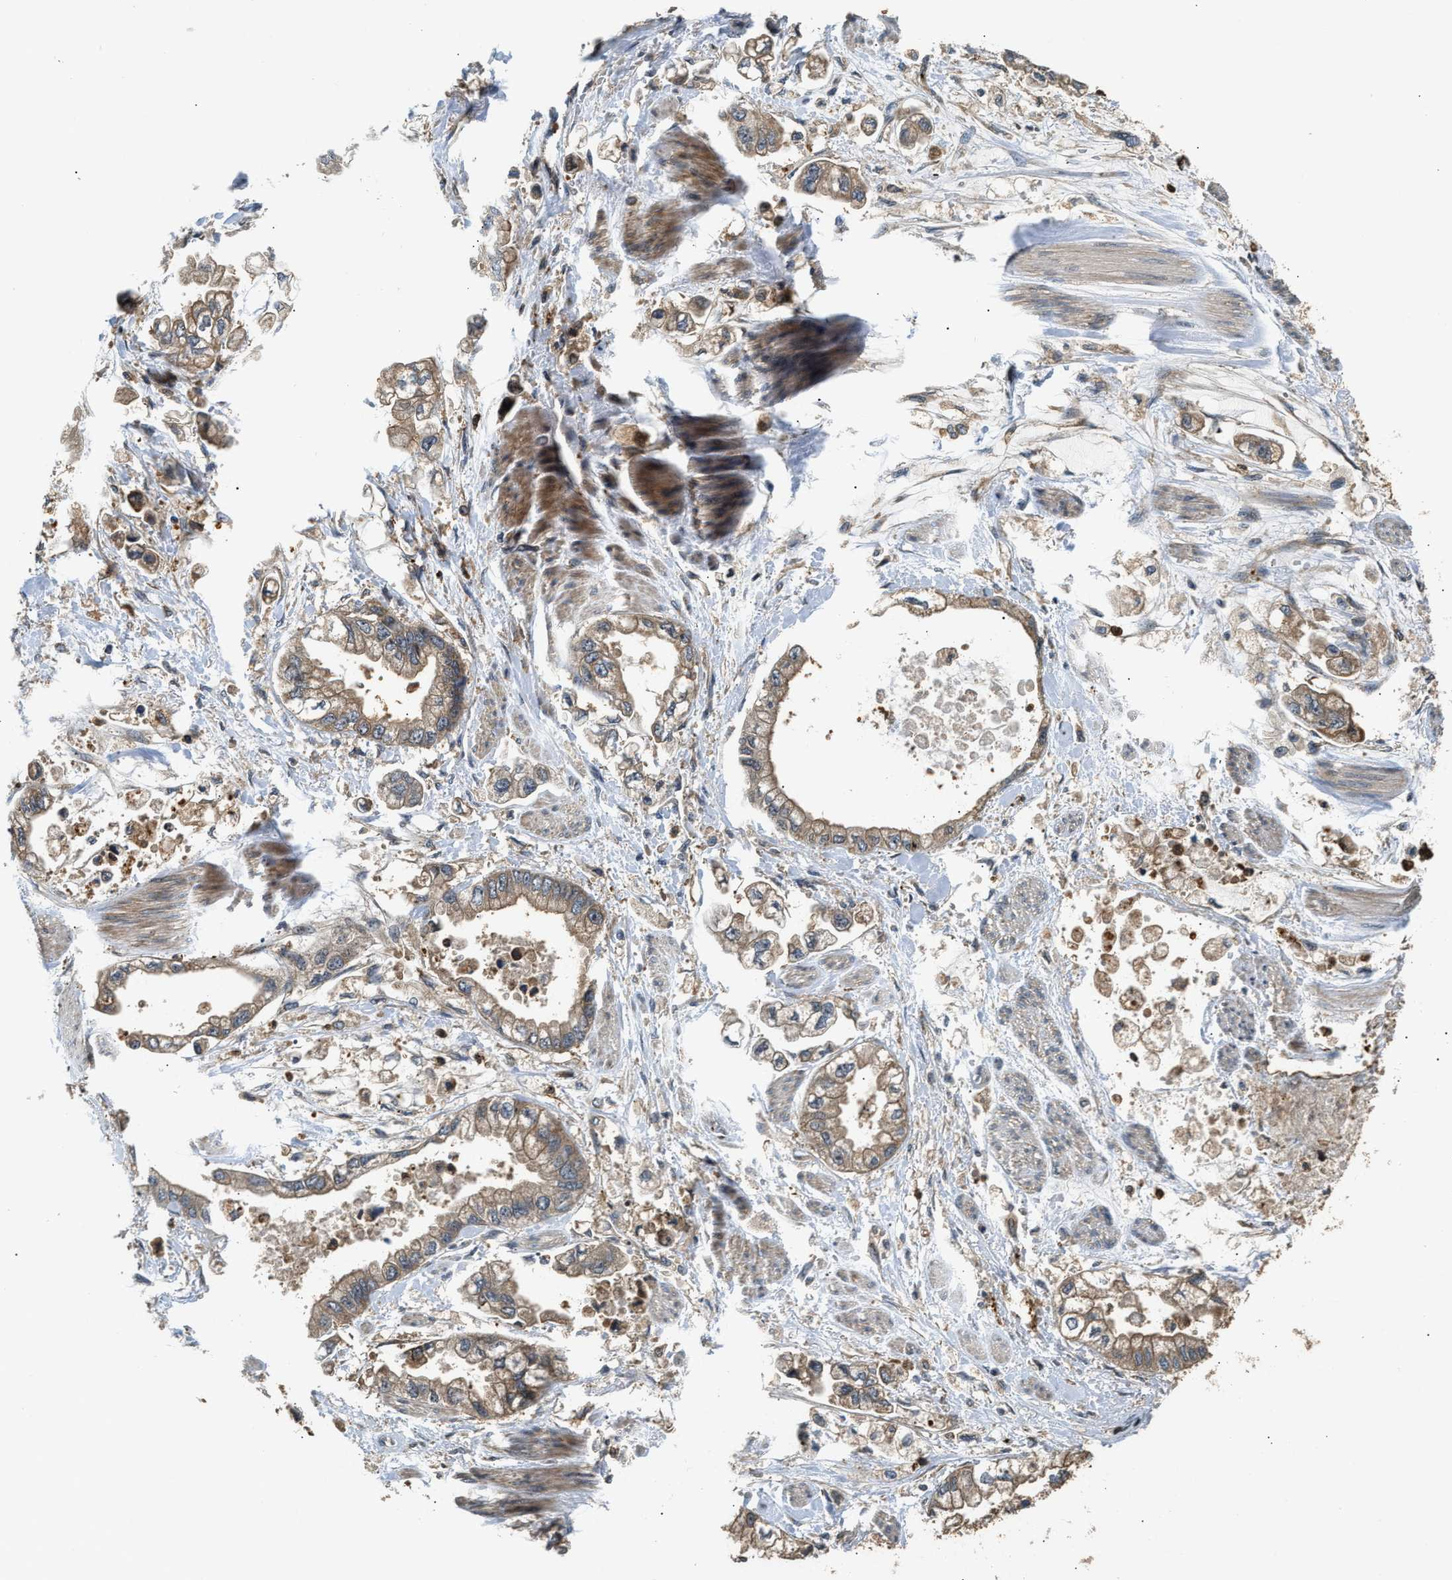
{"staining": {"intensity": "moderate", "quantity": ">75%", "location": "cytoplasmic/membranous"}, "tissue": "stomach cancer", "cell_type": "Tumor cells", "image_type": "cancer", "snomed": [{"axis": "morphology", "description": "Normal tissue, NOS"}, {"axis": "morphology", "description": "Adenocarcinoma, NOS"}, {"axis": "topography", "description": "Stomach"}], "caption": "DAB (3,3'-diaminobenzidine) immunohistochemical staining of human stomach adenocarcinoma displays moderate cytoplasmic/membranous protein staining in approximately >75% of tumor cells.", "gene": "SNX5", "patient": {"sex": "male", "age": 62}}